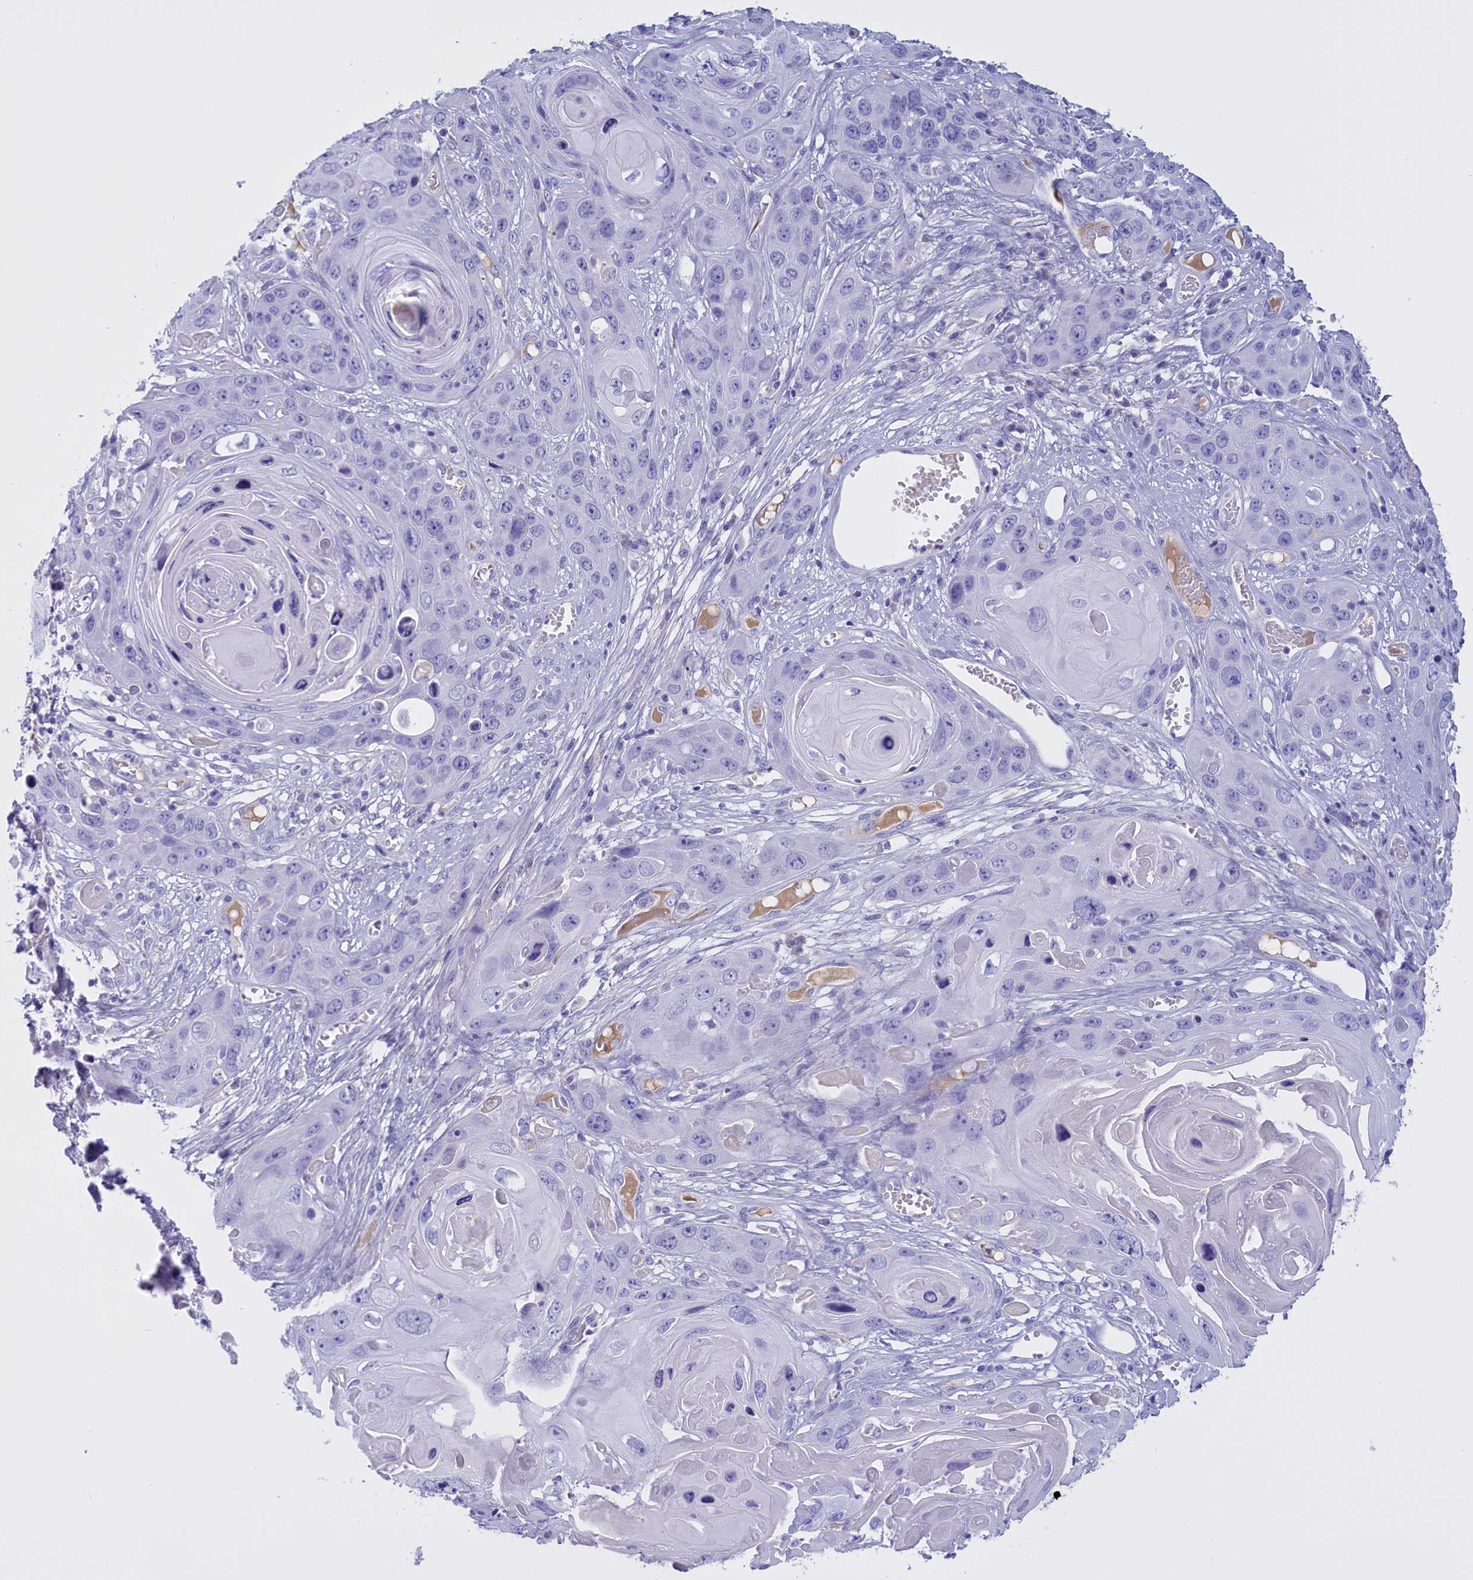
{"staining": {"intensity": "negative", "quantity": "none", "location": "none"}, "tissue": "skin cancer", "cell_type": "Tumor cells", "image_type": "cancer", "snomed": [{"axis": "morphology", "description": "Squamous cell carcinoma, NOS"}, {"axis": "topography", "description": "Skin"}], "caption": "The micrograph shows no significant staining in tumor cells of skin squamous cell carcinoma.", "gene": "PROK2", "patient": {"sex": "male", "age": 55}}